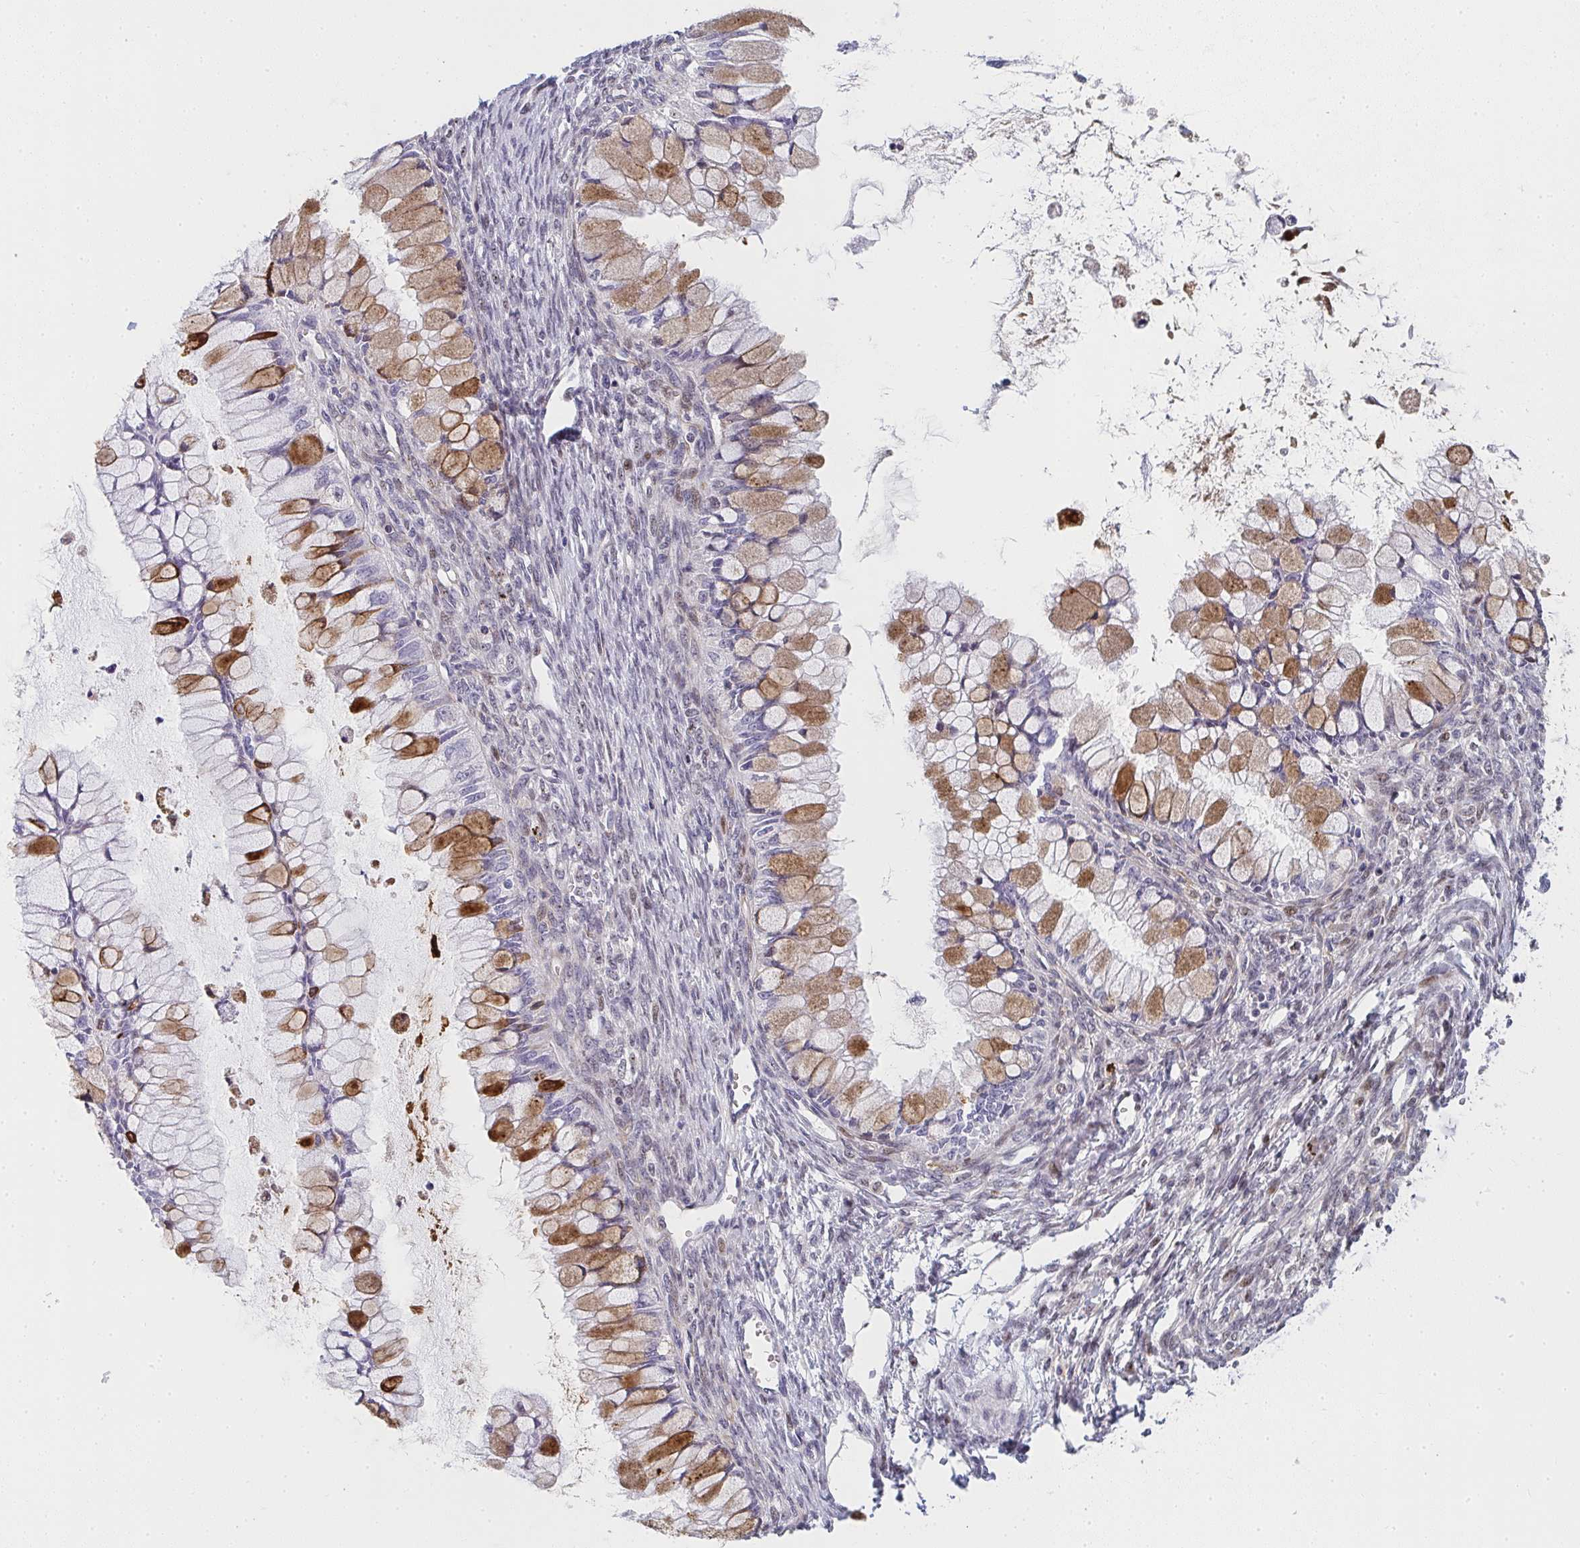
{"staining": {"intensity": "moderate", "quantity": "25%-75%", "location": "cytoplasmic/membranous"}, "tissue": "ovarian cancer", "cell_type": "Tumor cells", "image_type": "cancer", "snomed": [{"axis": "morphology", "description": "Cystadenocarcinoma, mucinous, NOS"}, {"axis": "topography", "description": "Ovary"}], "caption": "IHC micrograph of neoplastic tissue: ovarian cancer stained using immunohistochemistry reveals medium levels of moderate protein expression localized specifically in the cytoplasmic/membranous of tumor cells, appearing as a cytoplasmic/membranous brown color.", "gene": "ZIC3", "patient": {"sex": "female", "age": 34}}